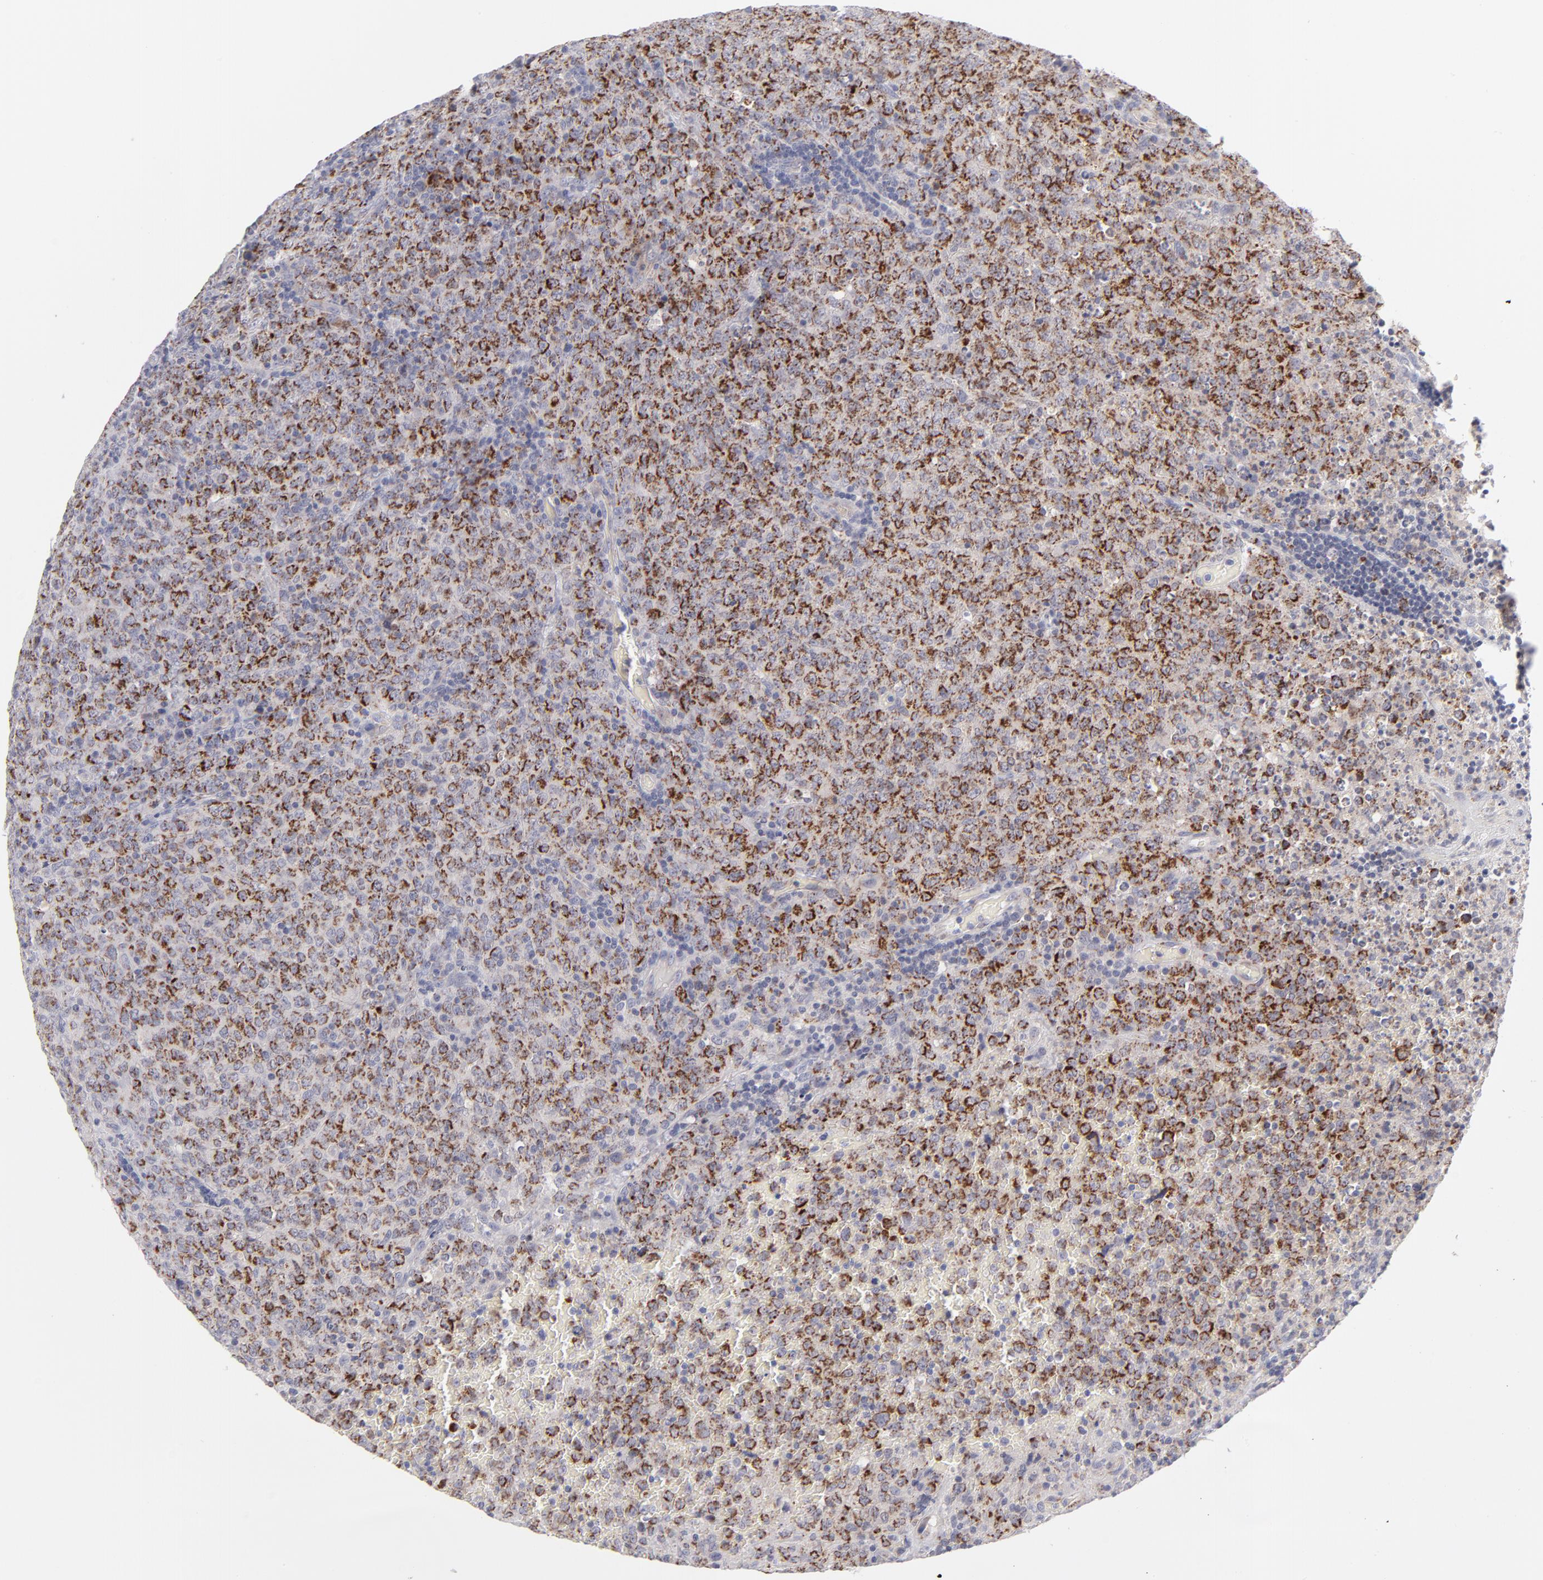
{"staining": {"intensity": "strong", "quantity": ">75%", "location": "cytoplasmic/membranous"}, "tissue": "lymphoma", "cell_type": "Tumor cells", "image_type": "cancer", "snomed": [{"axis": "morphology", "description": "Malignant lymphoma, non-Hodgkin's type, High grade"}, {"axis": "topography", "description": "Tonsil"}], "caption": "A micrograph showing strong cytoplasmic/membranous expression in approximately >75% of tumor cells in high-grade malignant lymphoma, non-Hodgkin's type, as visualized by brown immunohistochemical staining.", "gene": "MTHFD2", "patient": {"sex": "female", "age": 36}}